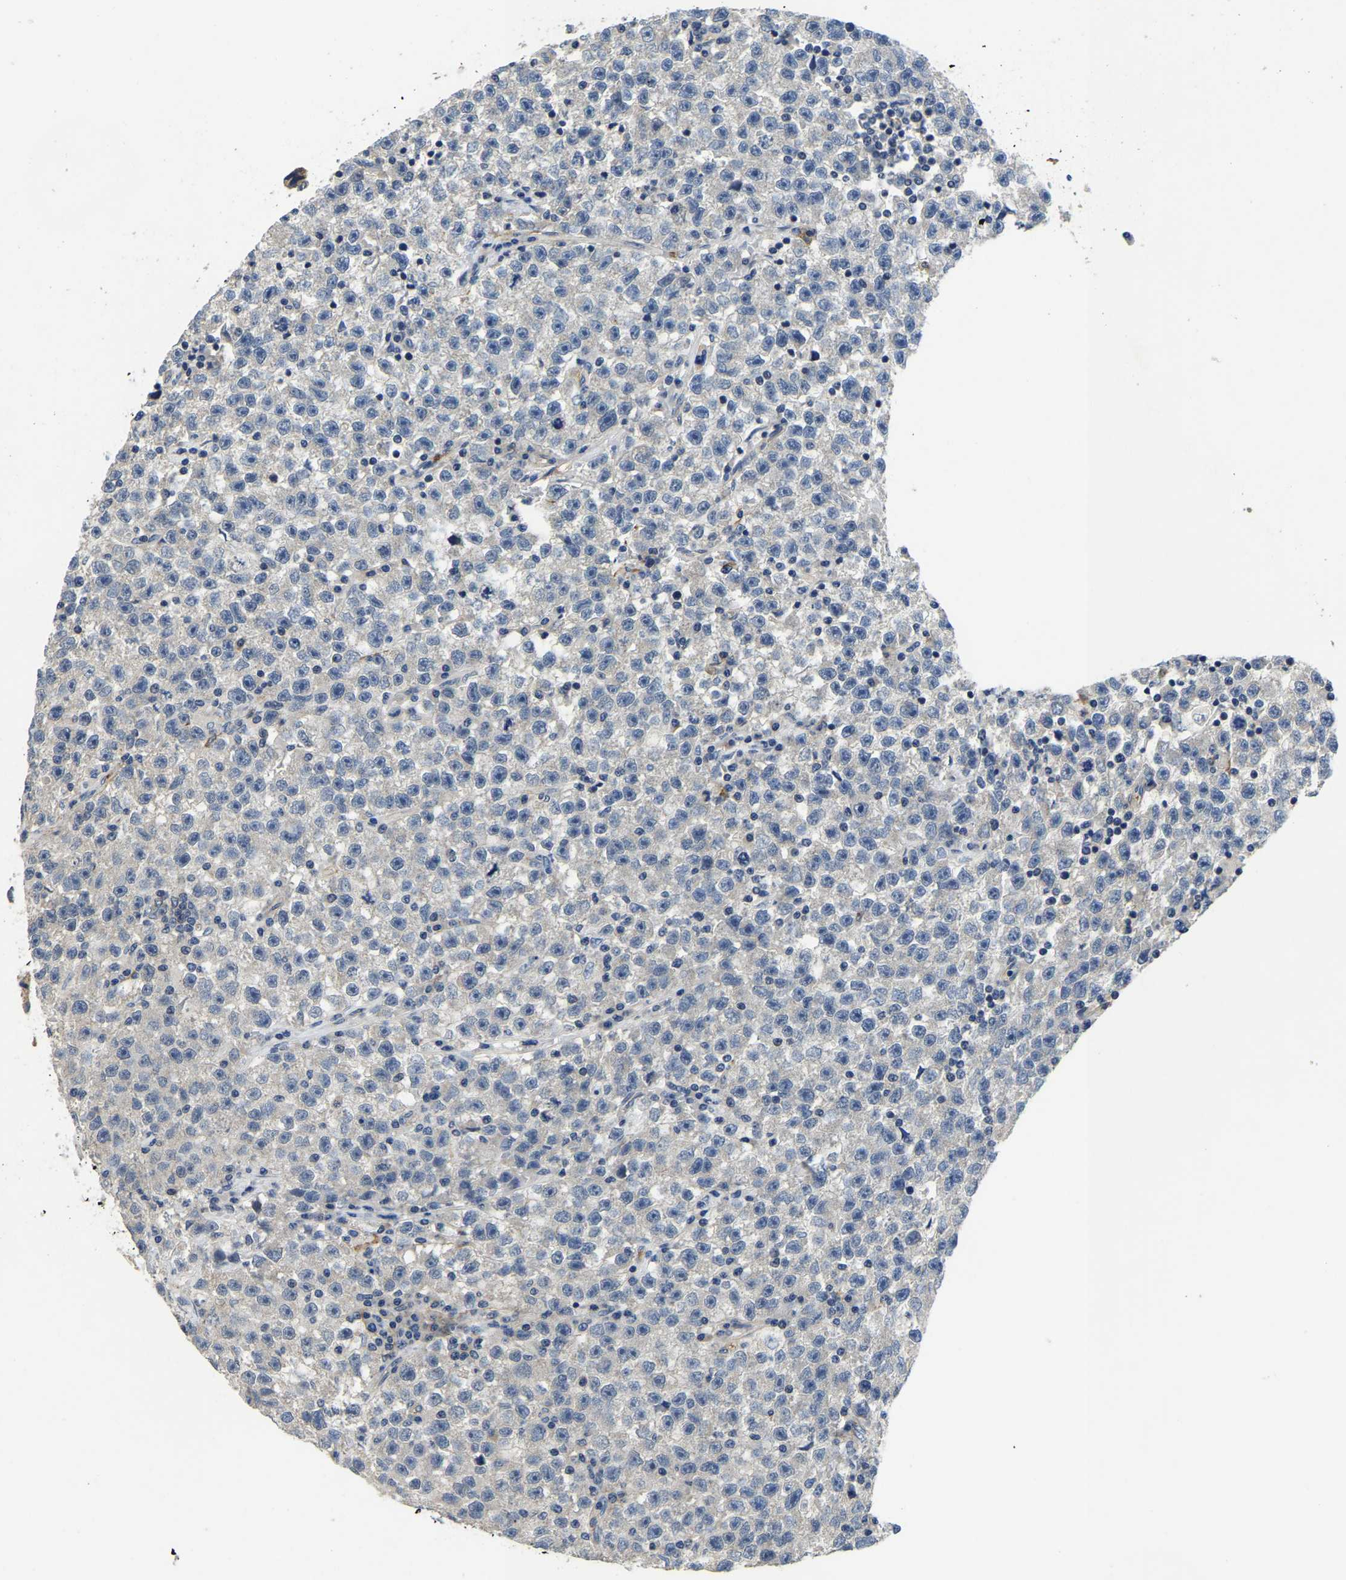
{"staining": {"intensity": "negative", "quantity": "none", "location": "none"}, "tissue": "testis cancer", "cell_type": "Tumor cells", "image_type": "cancer", "snomed": [{"axis": "morphology", "description": "Seminoma, NOS"}, {"axis": "topography", "description": "Testis"}], "caption": "A photomicrograph of human testis cancer (seminoma) is negative for staining in tumor cells.", "gene": "ITGA2", "patient": {"sex": "male", "age": 22}}